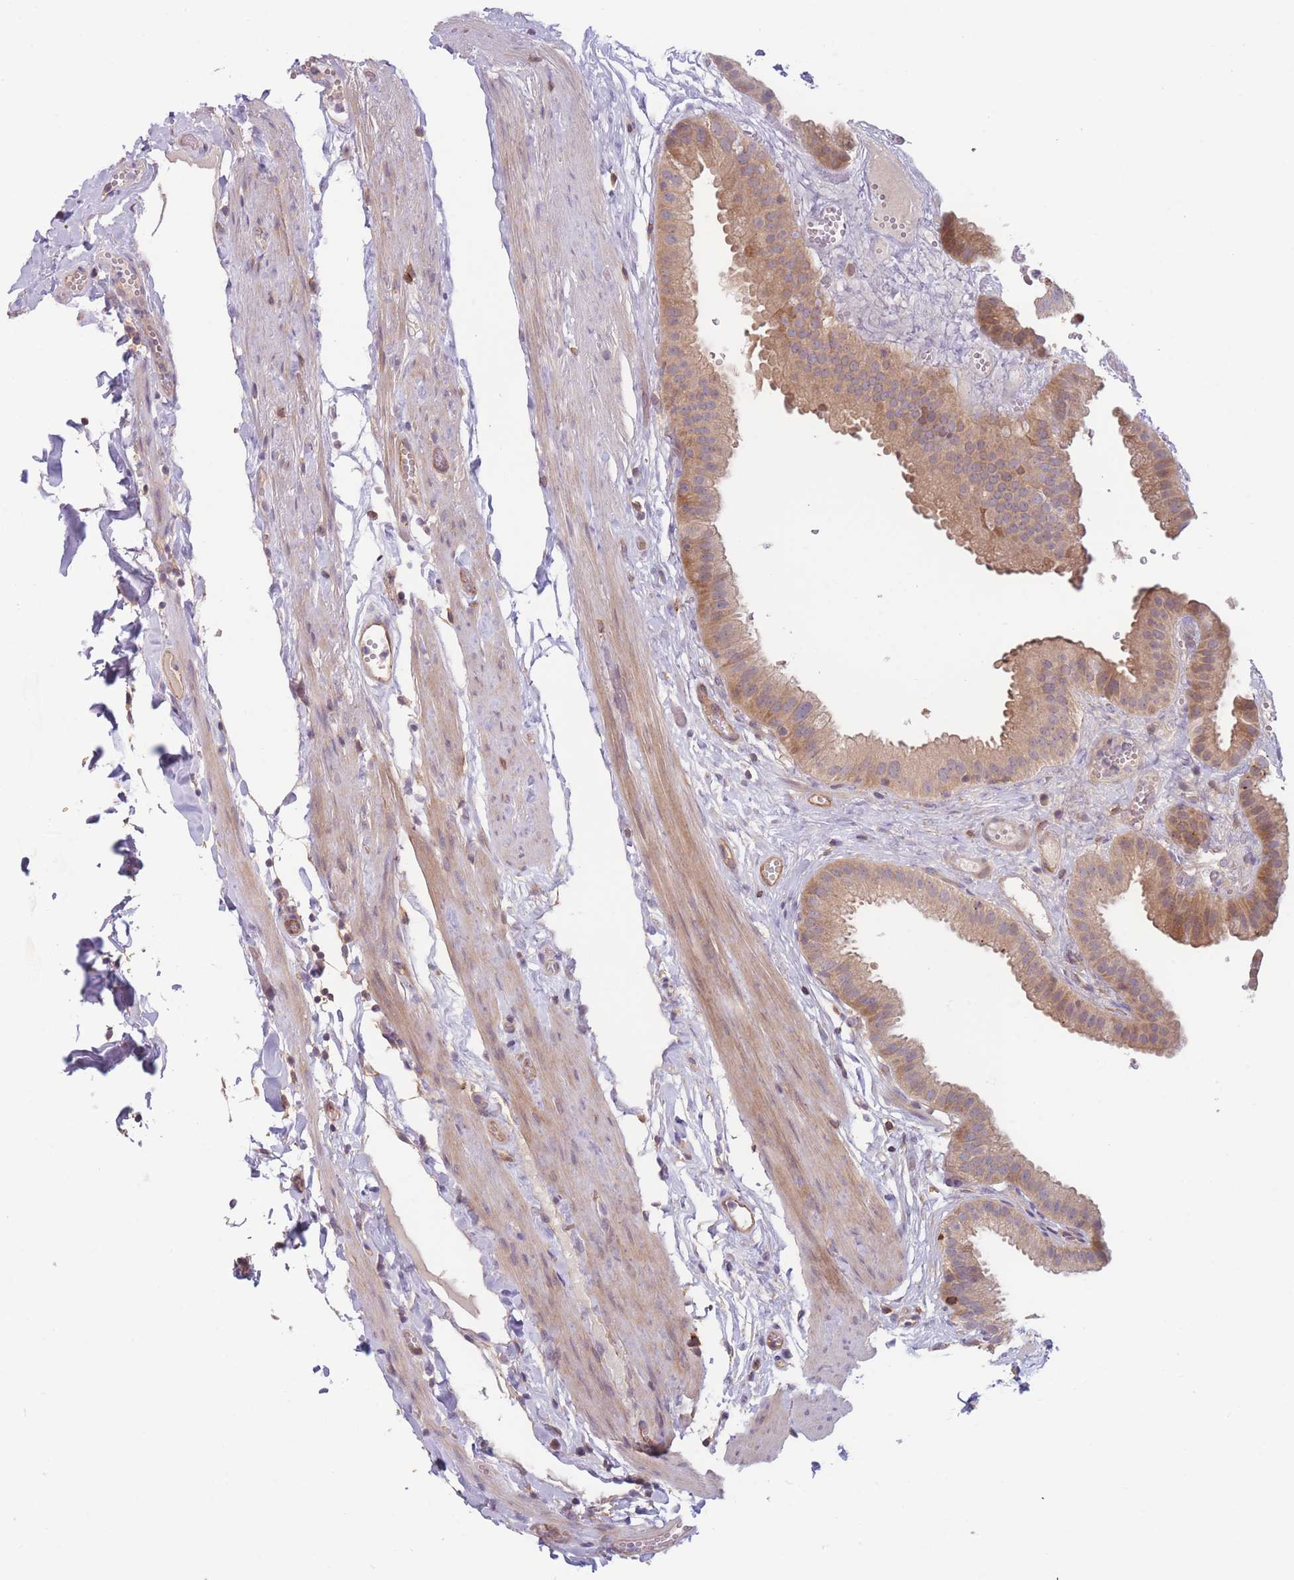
{"staining": {"intensity": "moderate", "quantity": ">75%", "location": "cytoplasmic/membranous"}, "tissue": "gallbladder", "cell_type": "Glandular cells", "image_type": "normal", "snomed": [{"axis": "morphology", "description": "Normal tissue, NOS"}, {"axis": "topography", "description": "Gallbladder"}], "caption": "Moderate cytoplasmic/membranous protein staining is identified in about >75% of glandular cells in gallbladder.", "gene": "WDR93", "patient": {"sex": "female", "age": 61}}